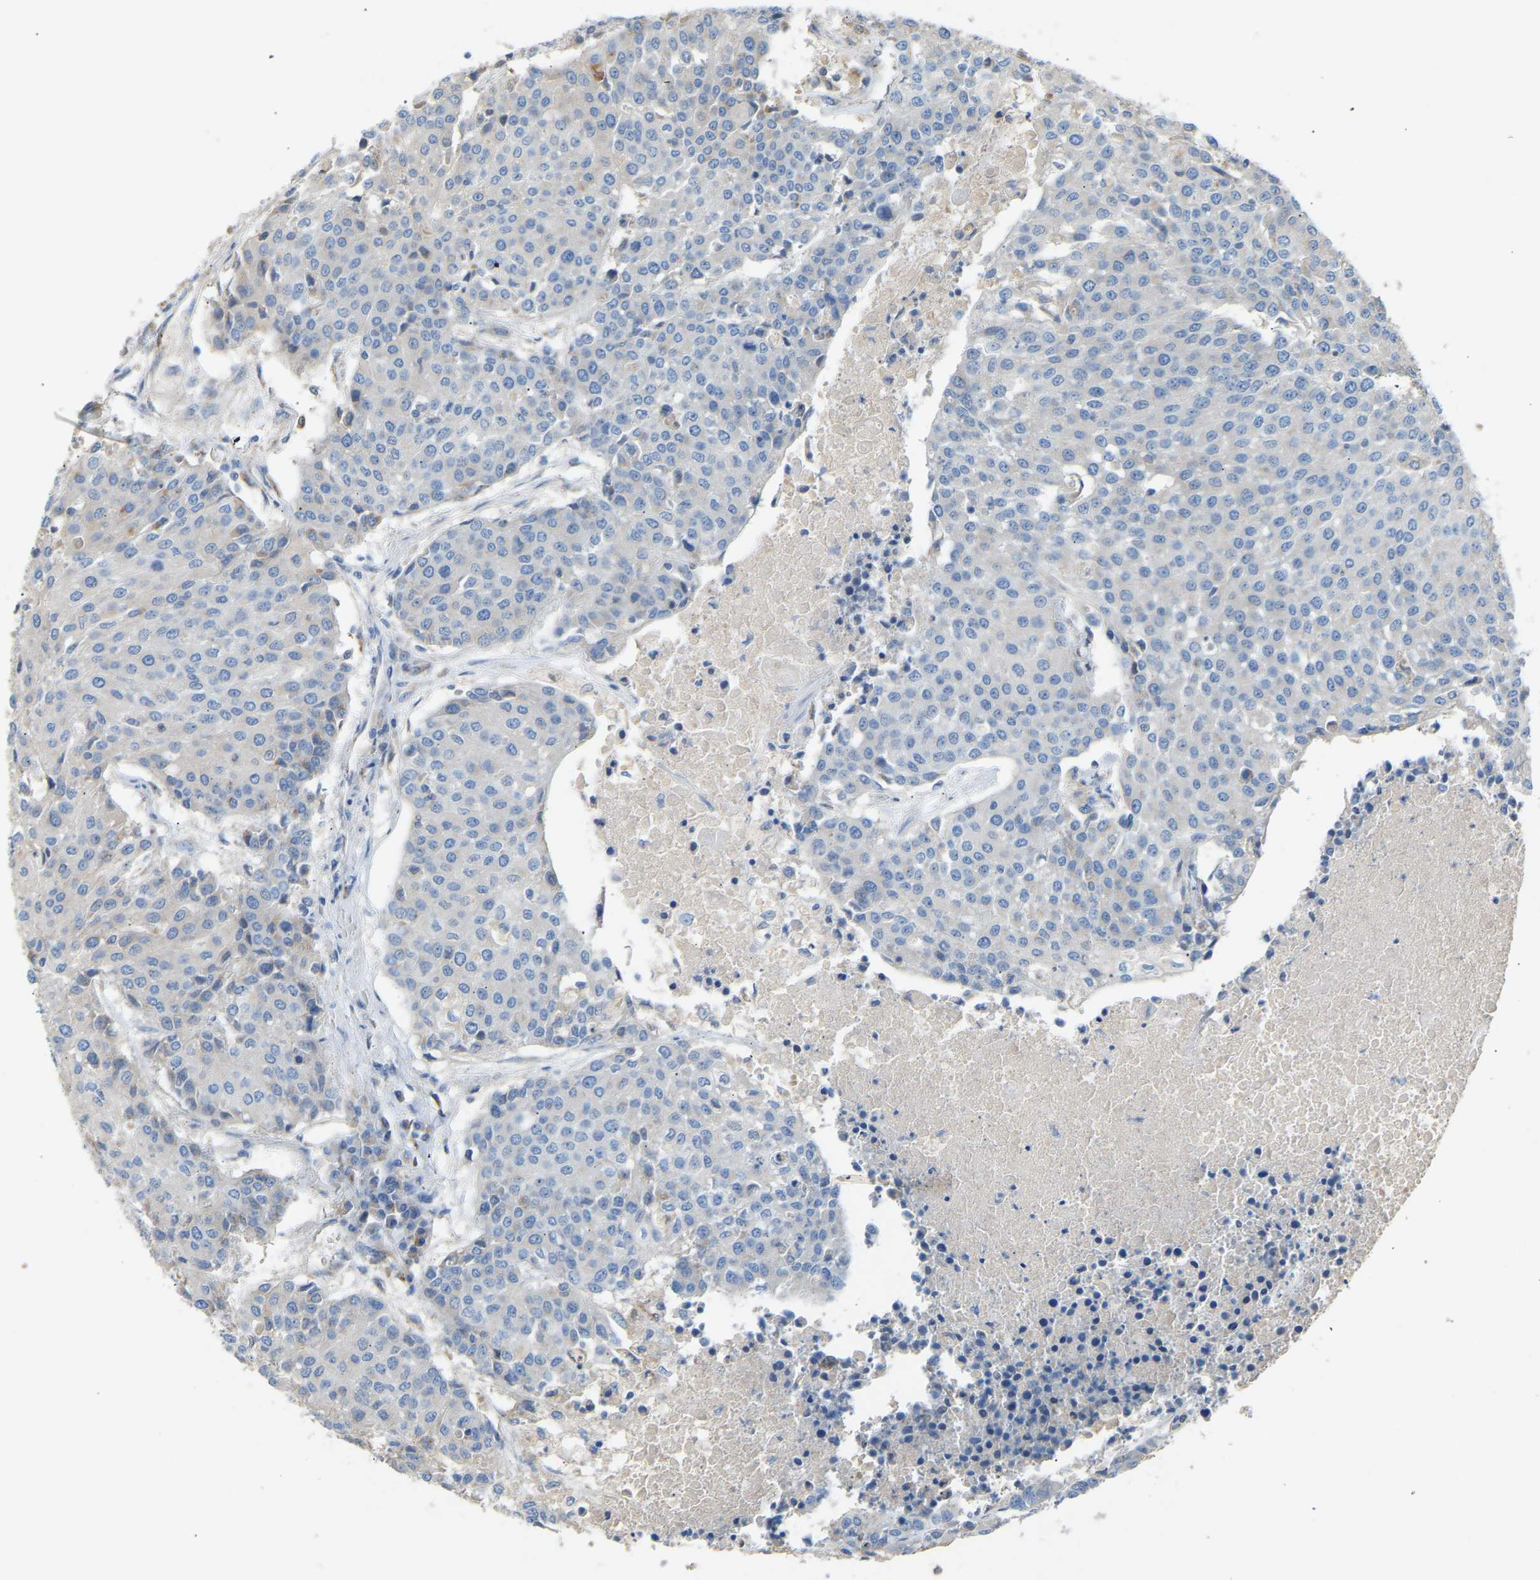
{"staining": {"intensity": "weak", "quantity": "<25%", "location": "cytoplasmic/membranous"}, "tissue": "urothelial cancer", "cell_type": "Tumor cells", "image_type": "cancer", "snomed": [{"axis": "morphology", "description": "Urothelial carcinoma, High grade"}, {"axis": "topography", "description": "Urinary bladder"}], "caption": "Immunohistochemistry (IHC) photomicrograph of neoplastic tissue: human high-grade urothelial carcinoma stained with DAB (3,3'-diaminobenzidine) demonstrates no significant protein staining in tumor cells.", "gene": "RGP1", "patient": {"sex": "female", "age": 85}}